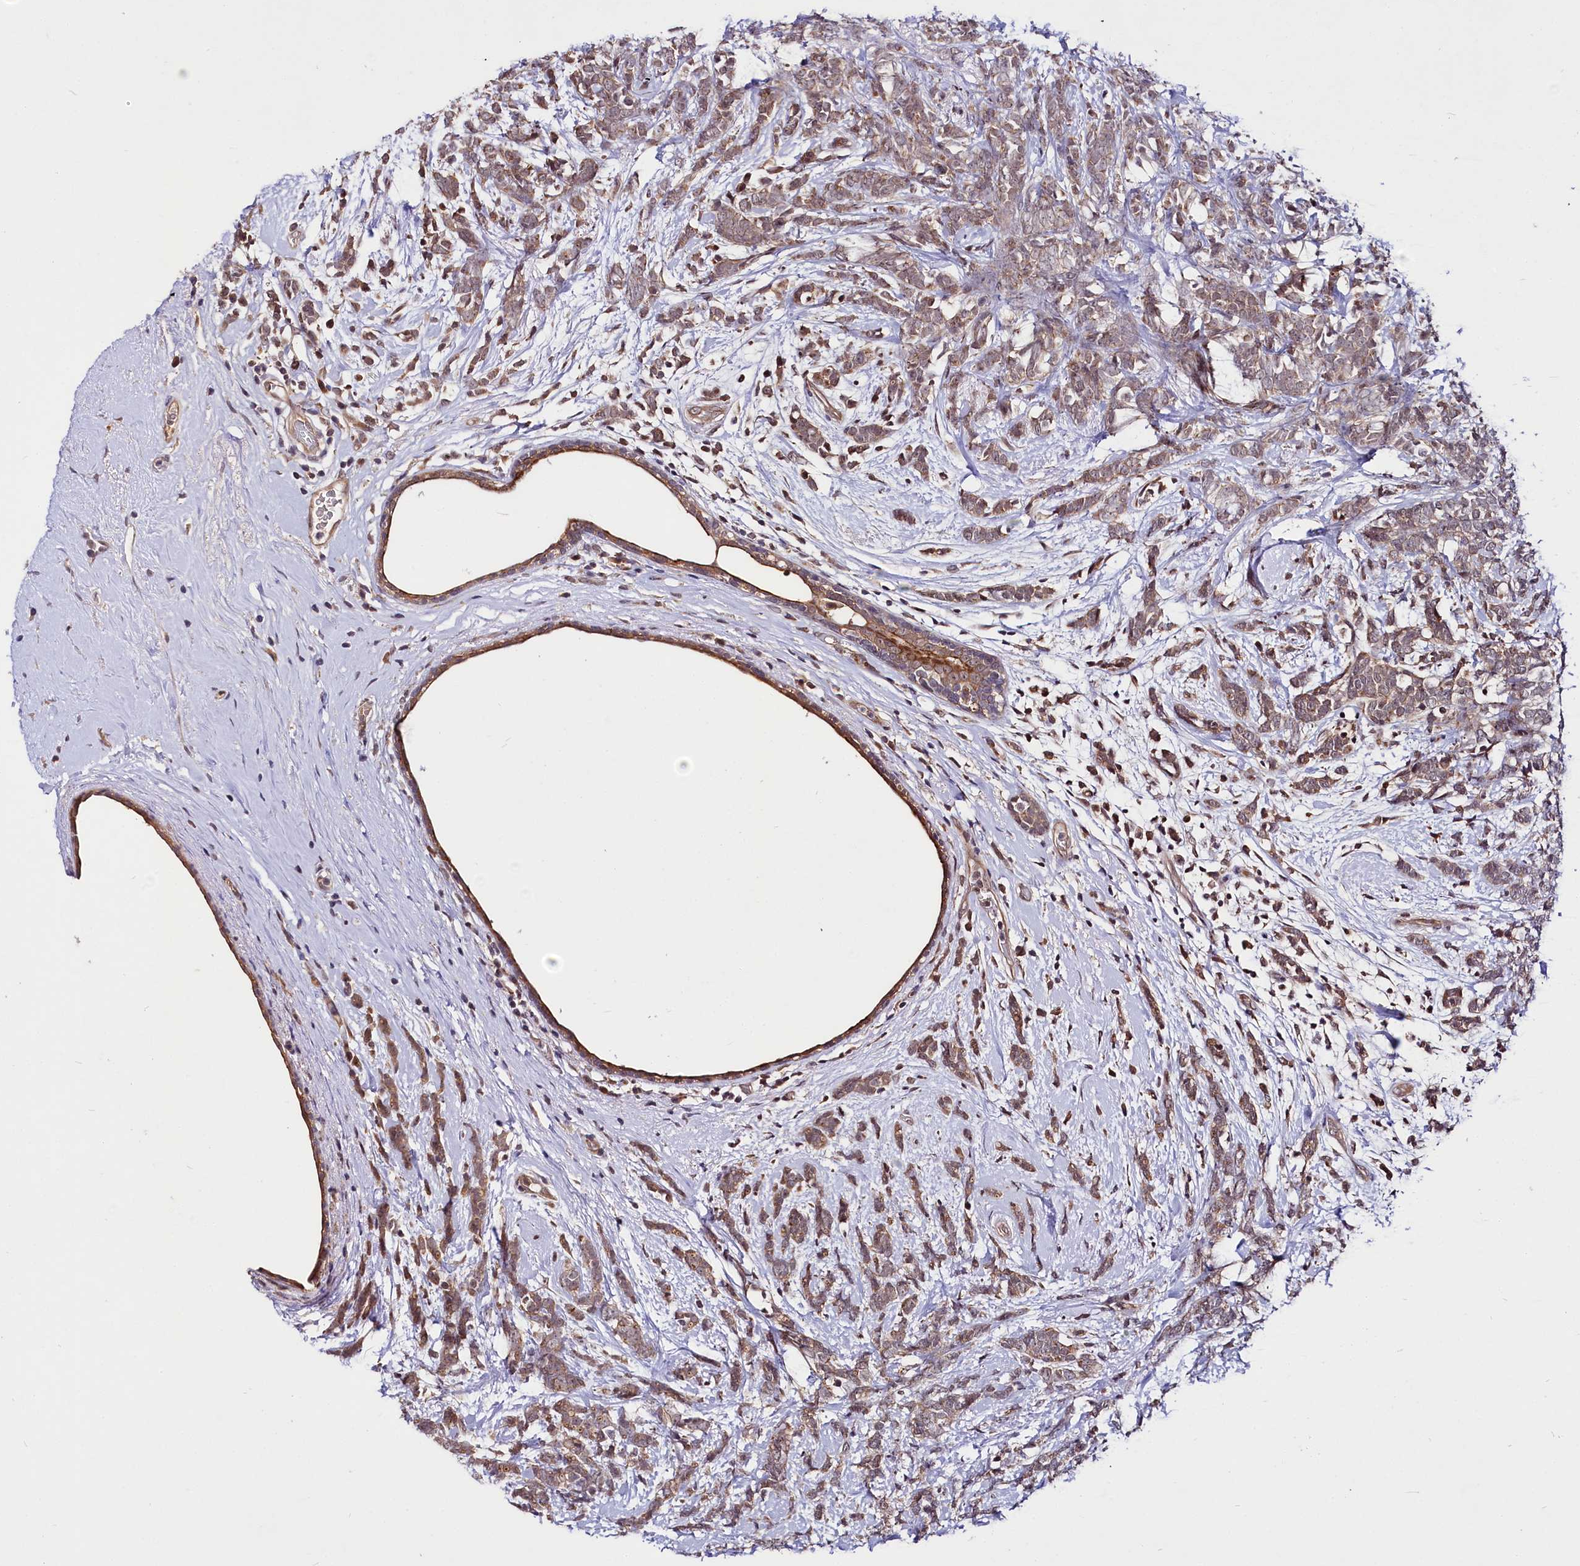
{"staining": {"intensity": "moderate", "quantity": ">75%", "location": "cytoplasmic/membranous"}, "tissue": "breast cancer", "cell_type": "Tumor cells", "image_type": "cancer", "snomed": [{"axis": "morphology", "description": "Lobular carcinoma"}, {"axis": "topography", "description": "Breast"}], "caption": "Human breast cancer (lobular carcinoma) stained with a brown dye exhibits moderate cytoplasmic/membranous positive positivity in approximately >75% of tumor cells.", "gene": "UBE3A", "patient": {"sex": "female", "age": 58}}